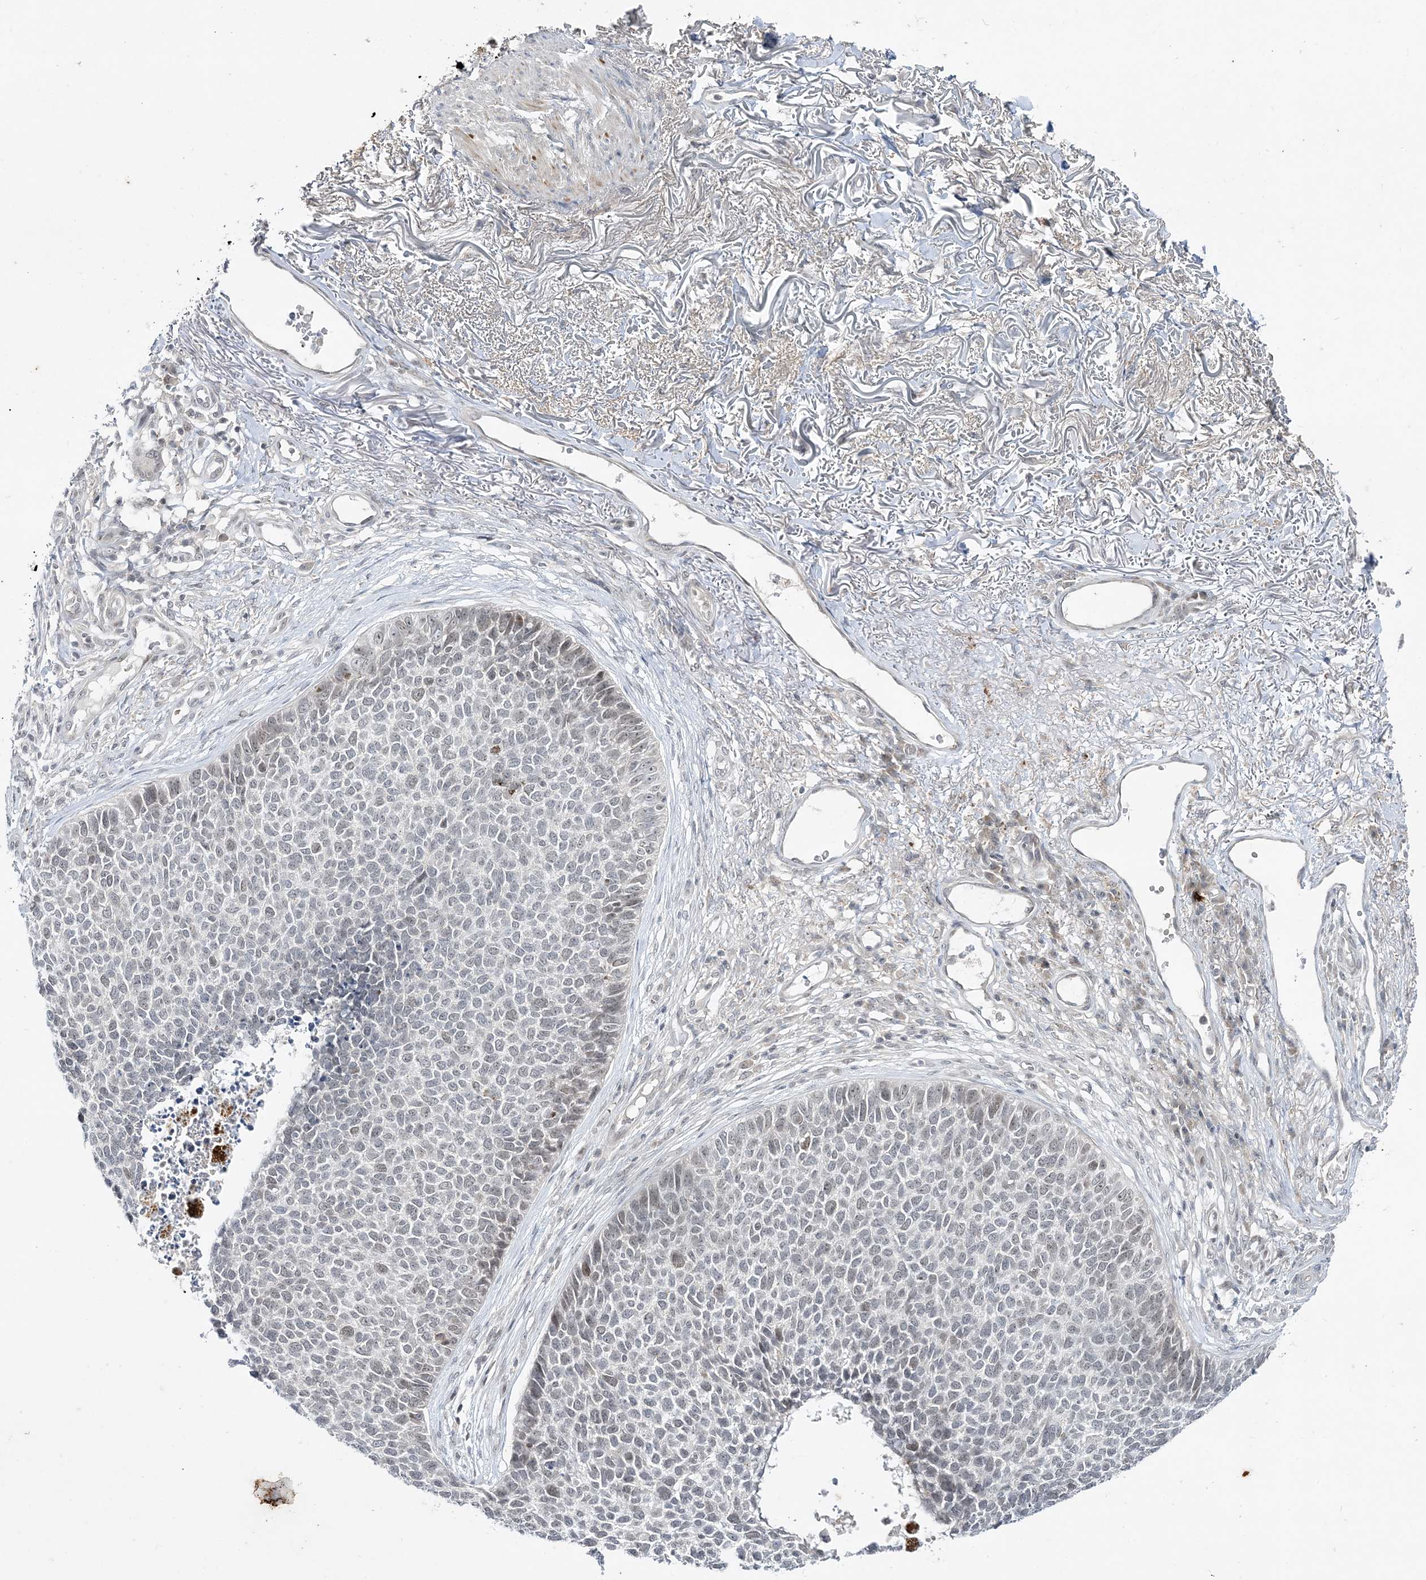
{"staining": {"intensity": "negative", "quantity": "none", "location": "none"}, "tissue": "skin cancer", "cell_type": "Tumor cells", "image_type": "cancer", "snomed": [{"axis": "morphology", "description": "Basal cell carcinoma"}, {"axis": "topography", "description": "Skin"}], "caption": "Tumor cells are negative for brown protein staining in skin basal cell carcinoma.", "gene": "LEXM", "patient": {"sex": "female", "age": 84}}